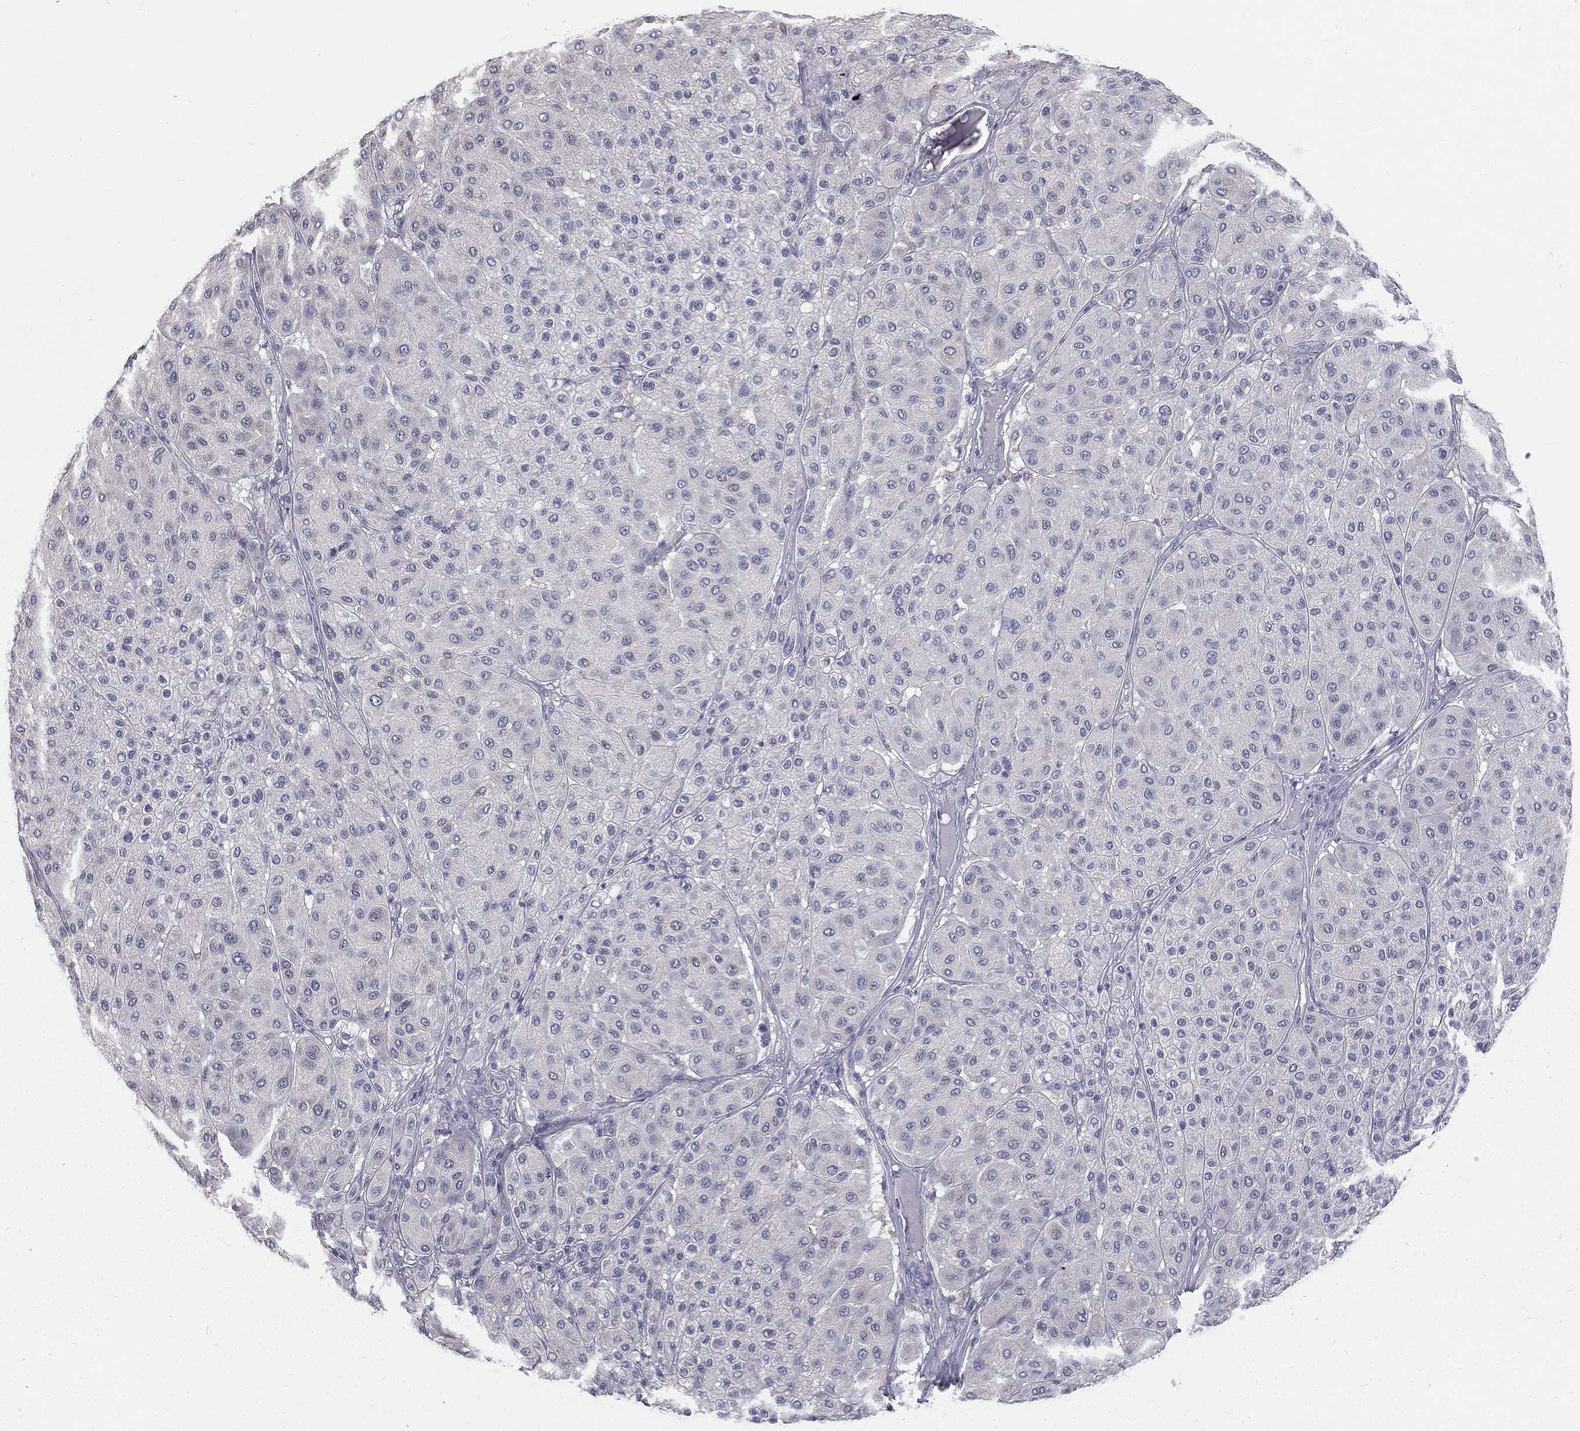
{"staining": {"intensity": "negative", "quantity": "none", "location": "none"}, "tissue": "melanoma", "cell_type": "Tumor cells", "image_type": "cancer", "snomed": [{"axis": "morphology", "description": "Malignant melanoma, Metastatic site"}, {"axis": "topography", "description": "Smooth muscle"}], "caption": "Malignant melanoma (metastatic site) was stained to show a protein in brown. There is no significant positivity in tumor cells.", "gene": "MUC13", "patient": {"sex": "male", "age": 41}}